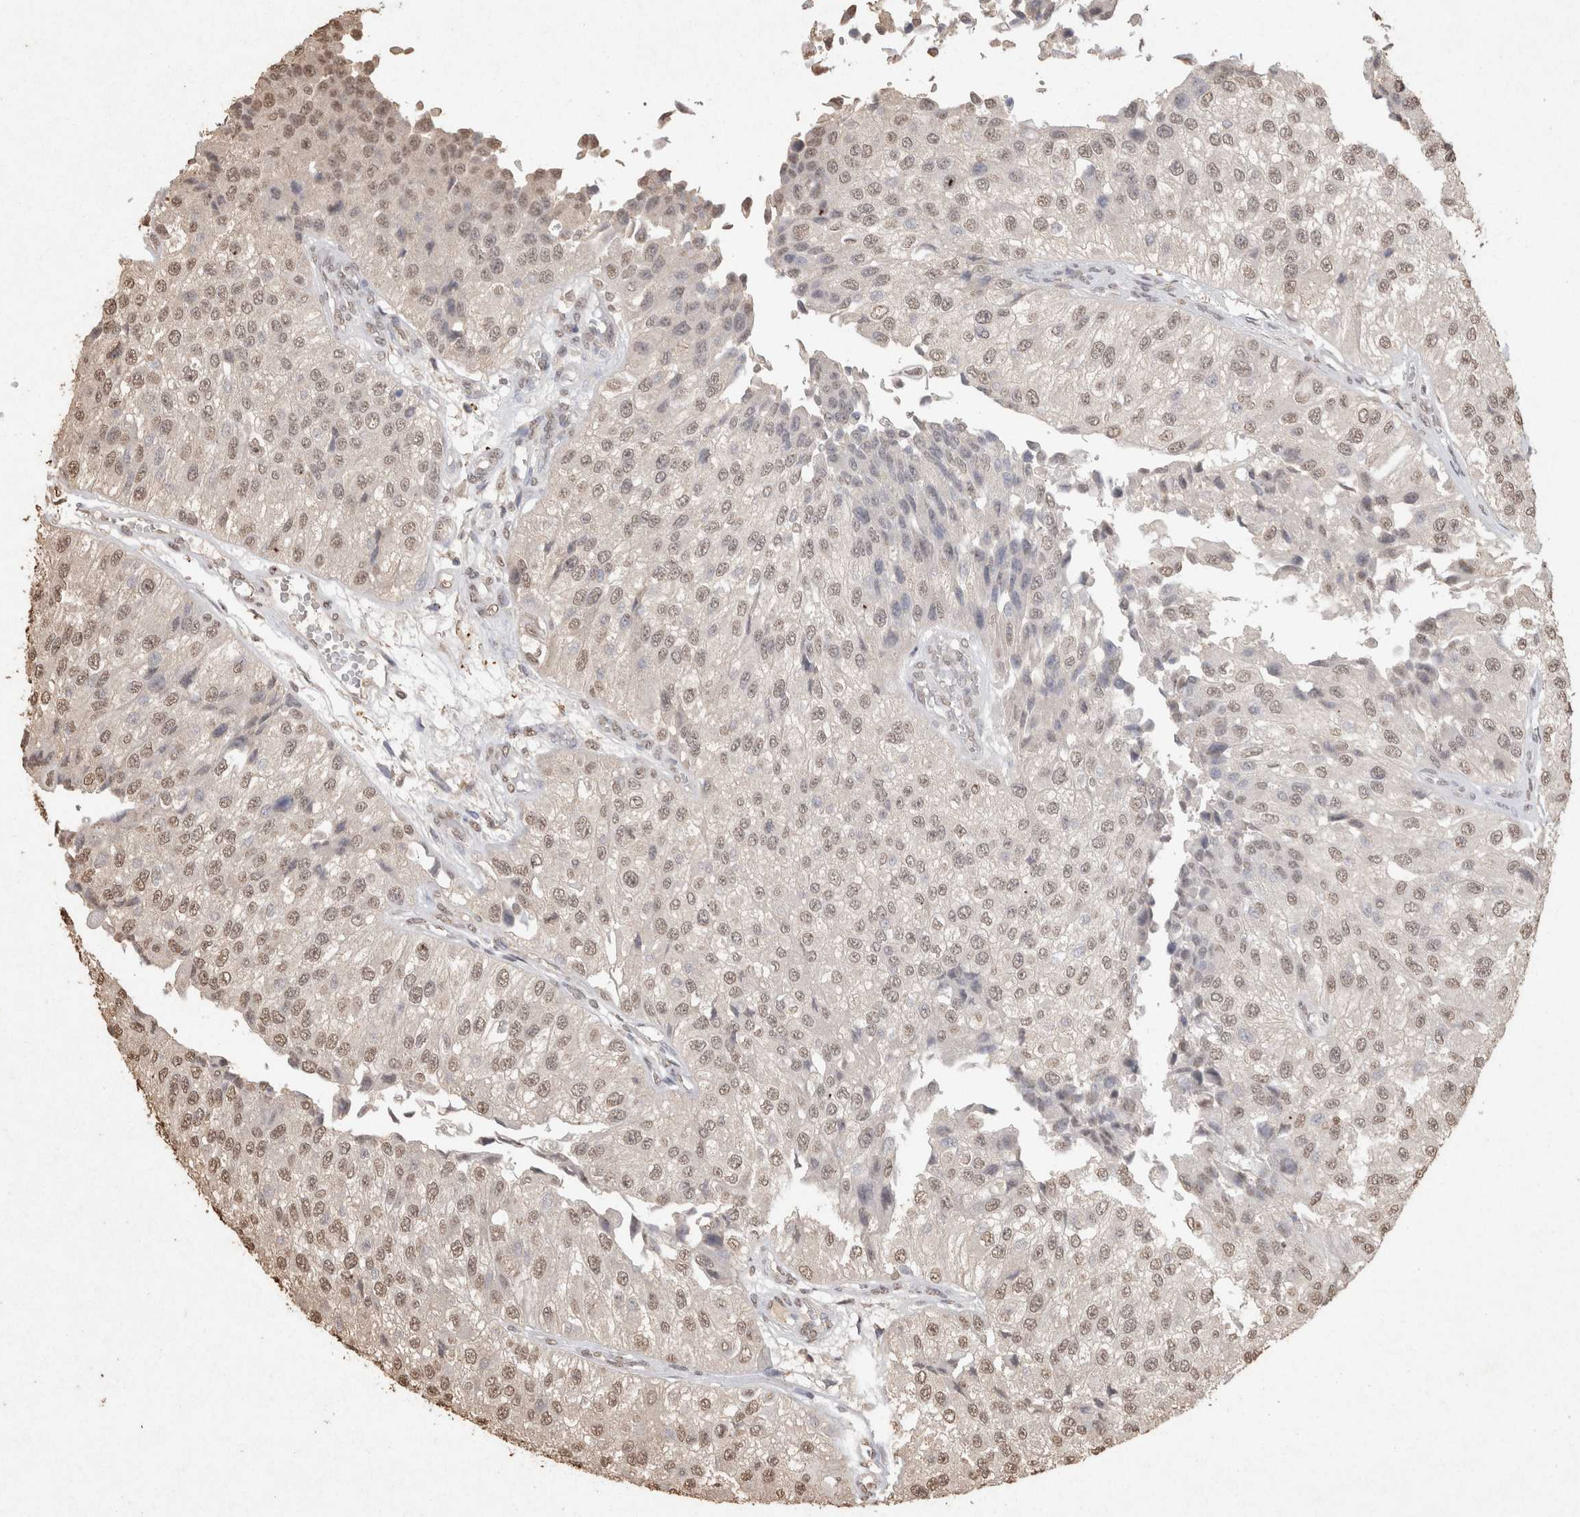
{"staining": {"intensity": "weak", "quantity": ">75%", "location": "nuclear"}, "tissue": "urothelial cancer", "cell_type": "Tumor cells", "image_type": "cancer", "snomed": [{"axis": "morphology", "description": "Urothelial carcinoma, High grade"}, {"axis": "topography", "description": "Kidney"}, {"axis": "topography", "description": "Urinary bladder"}], "caption": "Weak nuclear staining for a protein is identified in about >75% of tumor cells of urothelial carcinoma (high-grade) using IHC.", "gene": "MLX", "patient": {"sex": "male", "age": 77}}